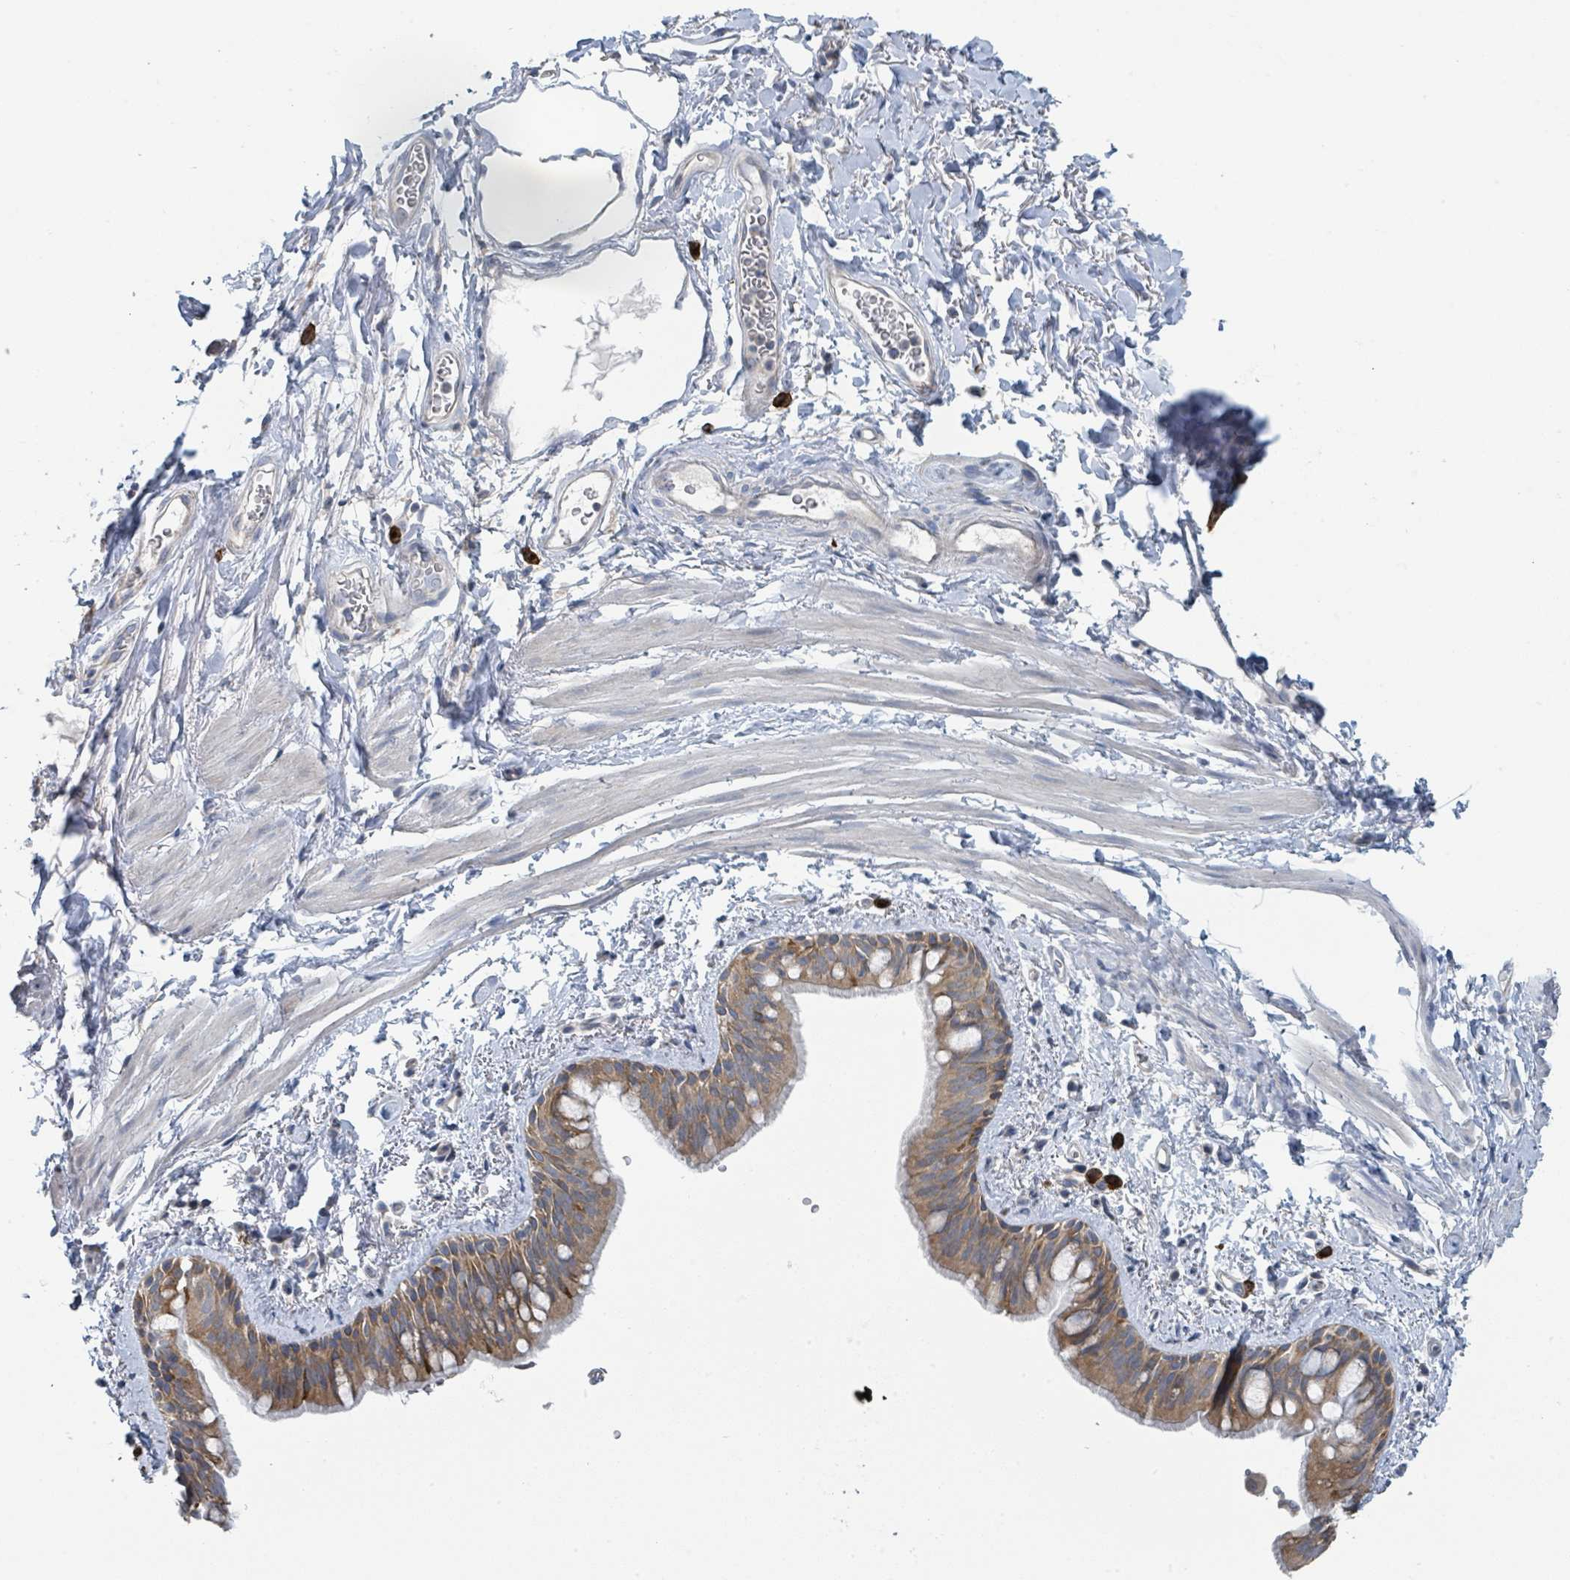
{"staining": {"intensity": "moderate", "quantity": "25%-75%", "location": "cytoplasmic/membranous"}, "tissue": "bronchus", "cell_type": "Respiratory epithelial cells", "image_type": "normal", "snomed": [{"axis": "morphology", "description": "Normal tissue, NOS"}, {"axis": "morphology", "description": "Squamous cell carcinoma, NOS"}, {"axis": "topography", "description": "Bronchus"}, {"axis": "topography", "description": "Lung"}], "caption": "An IHC histopathology image of normal tissue is shown. Protein staining in brown labels moderate cytoplasmic/membranous positivity in bronchus within respiratory epithelial cells. Using DAB (brown) and hematoxylin (blue) stains, captured at high magnification using brightfield microscopy.", "gene": "ANKRD55", "patient": {"sex": "female", "age": 70}}